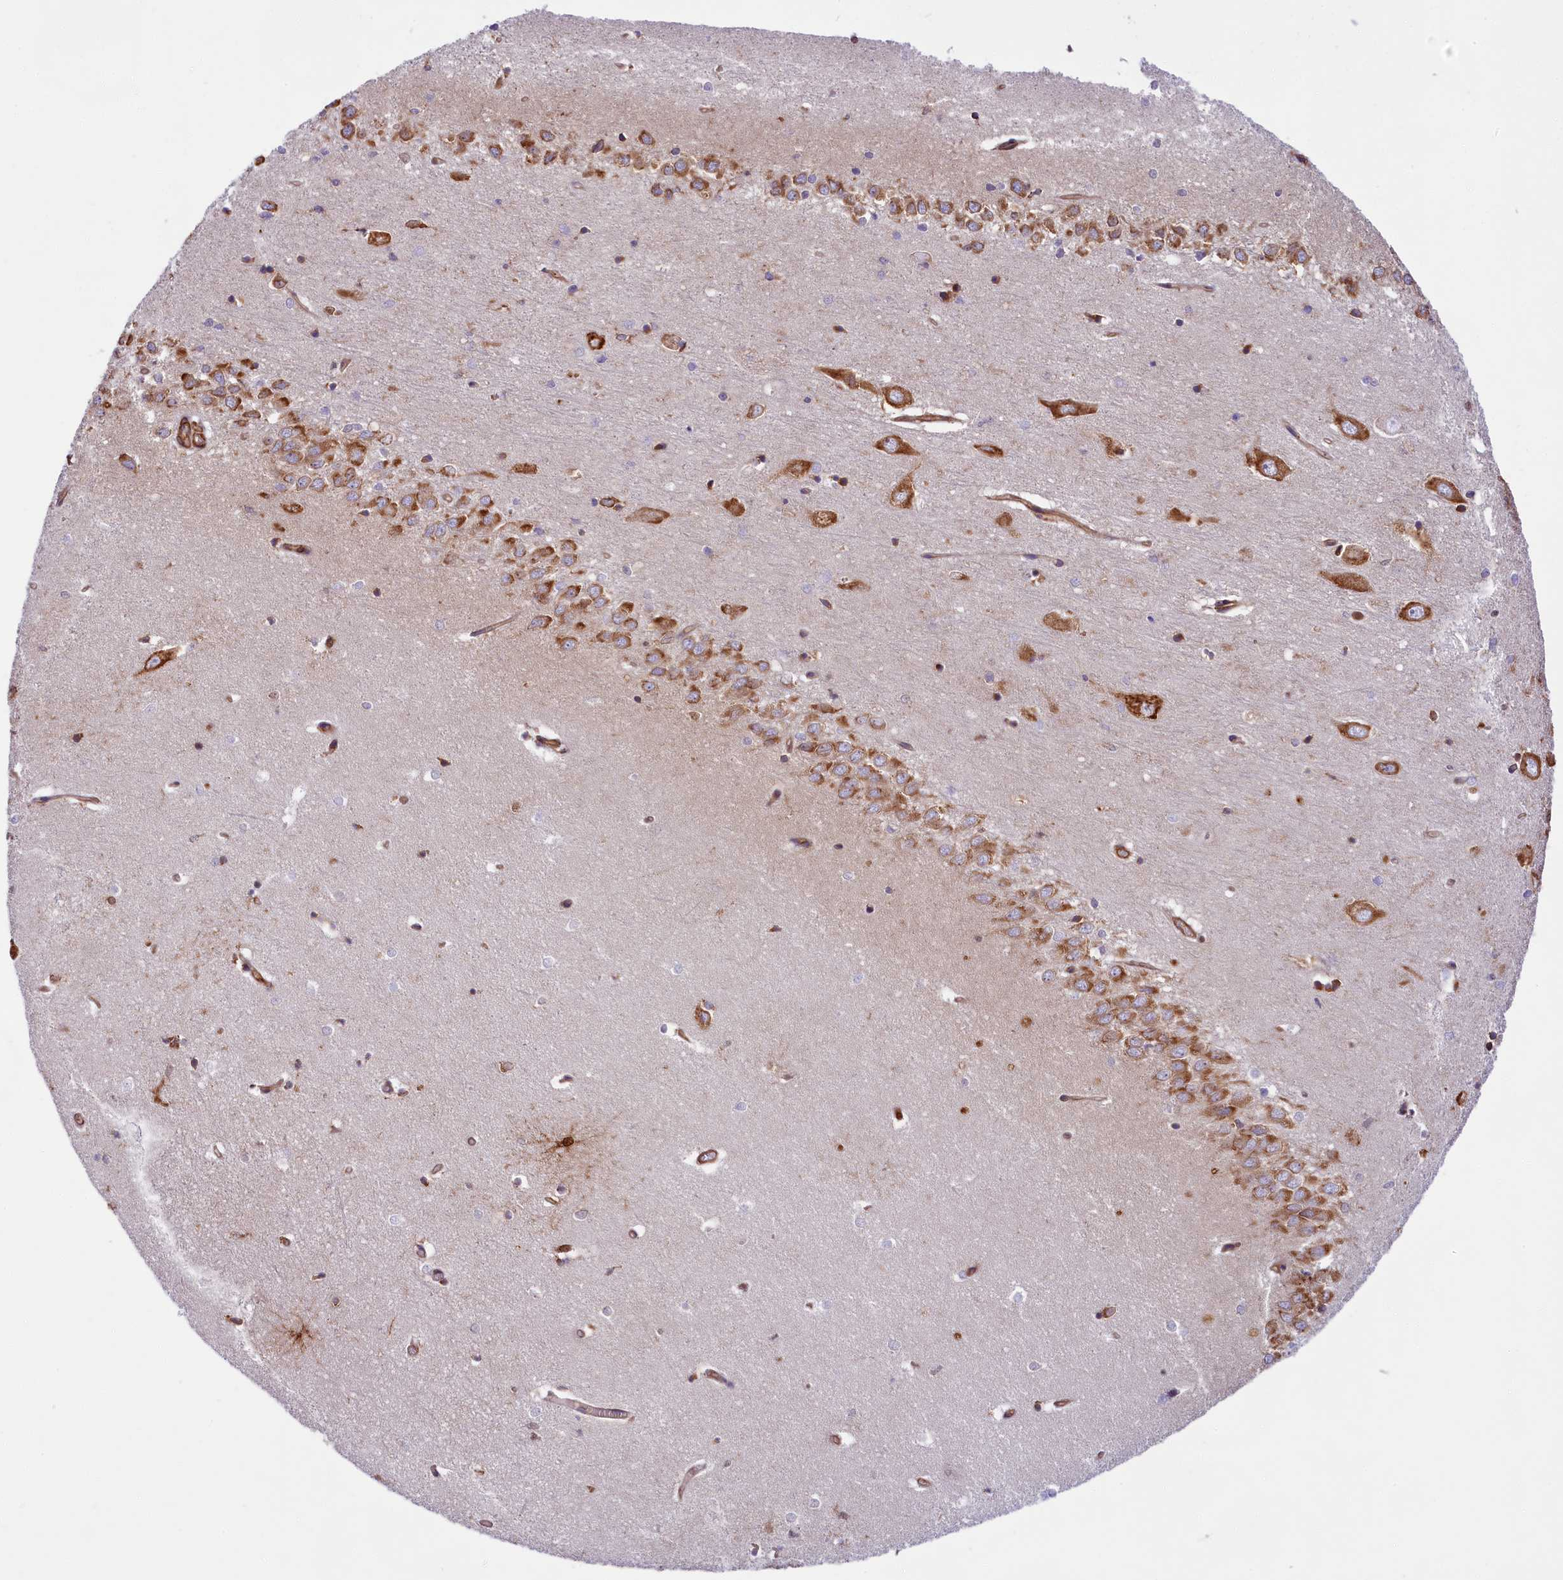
{"staining": {"intensity": "moderate", "quantity": "25%-75%", "location": "cytoplasmic/membranous"}, "tissue": "hippocampus", "cell_type": "Glial cells", "image_type": "normal", "snomed": [{"axis": "morphology", "description": "Normal tissue, NOS"}, {"axis": "topography", "description": "Hippocampus"}], "caption": "DAB (3,3'-diaminobenzidine) immunohistochemical staining of benign human hippocampus shows moderate cytoplasmic/membranous protein staining in about 25%-75% of glial cells. (brown staining indicates protein expression, while blue staining denotes nuclei).", "gene": "GYS1", "patient": {"sex": "female", "age": 64}}